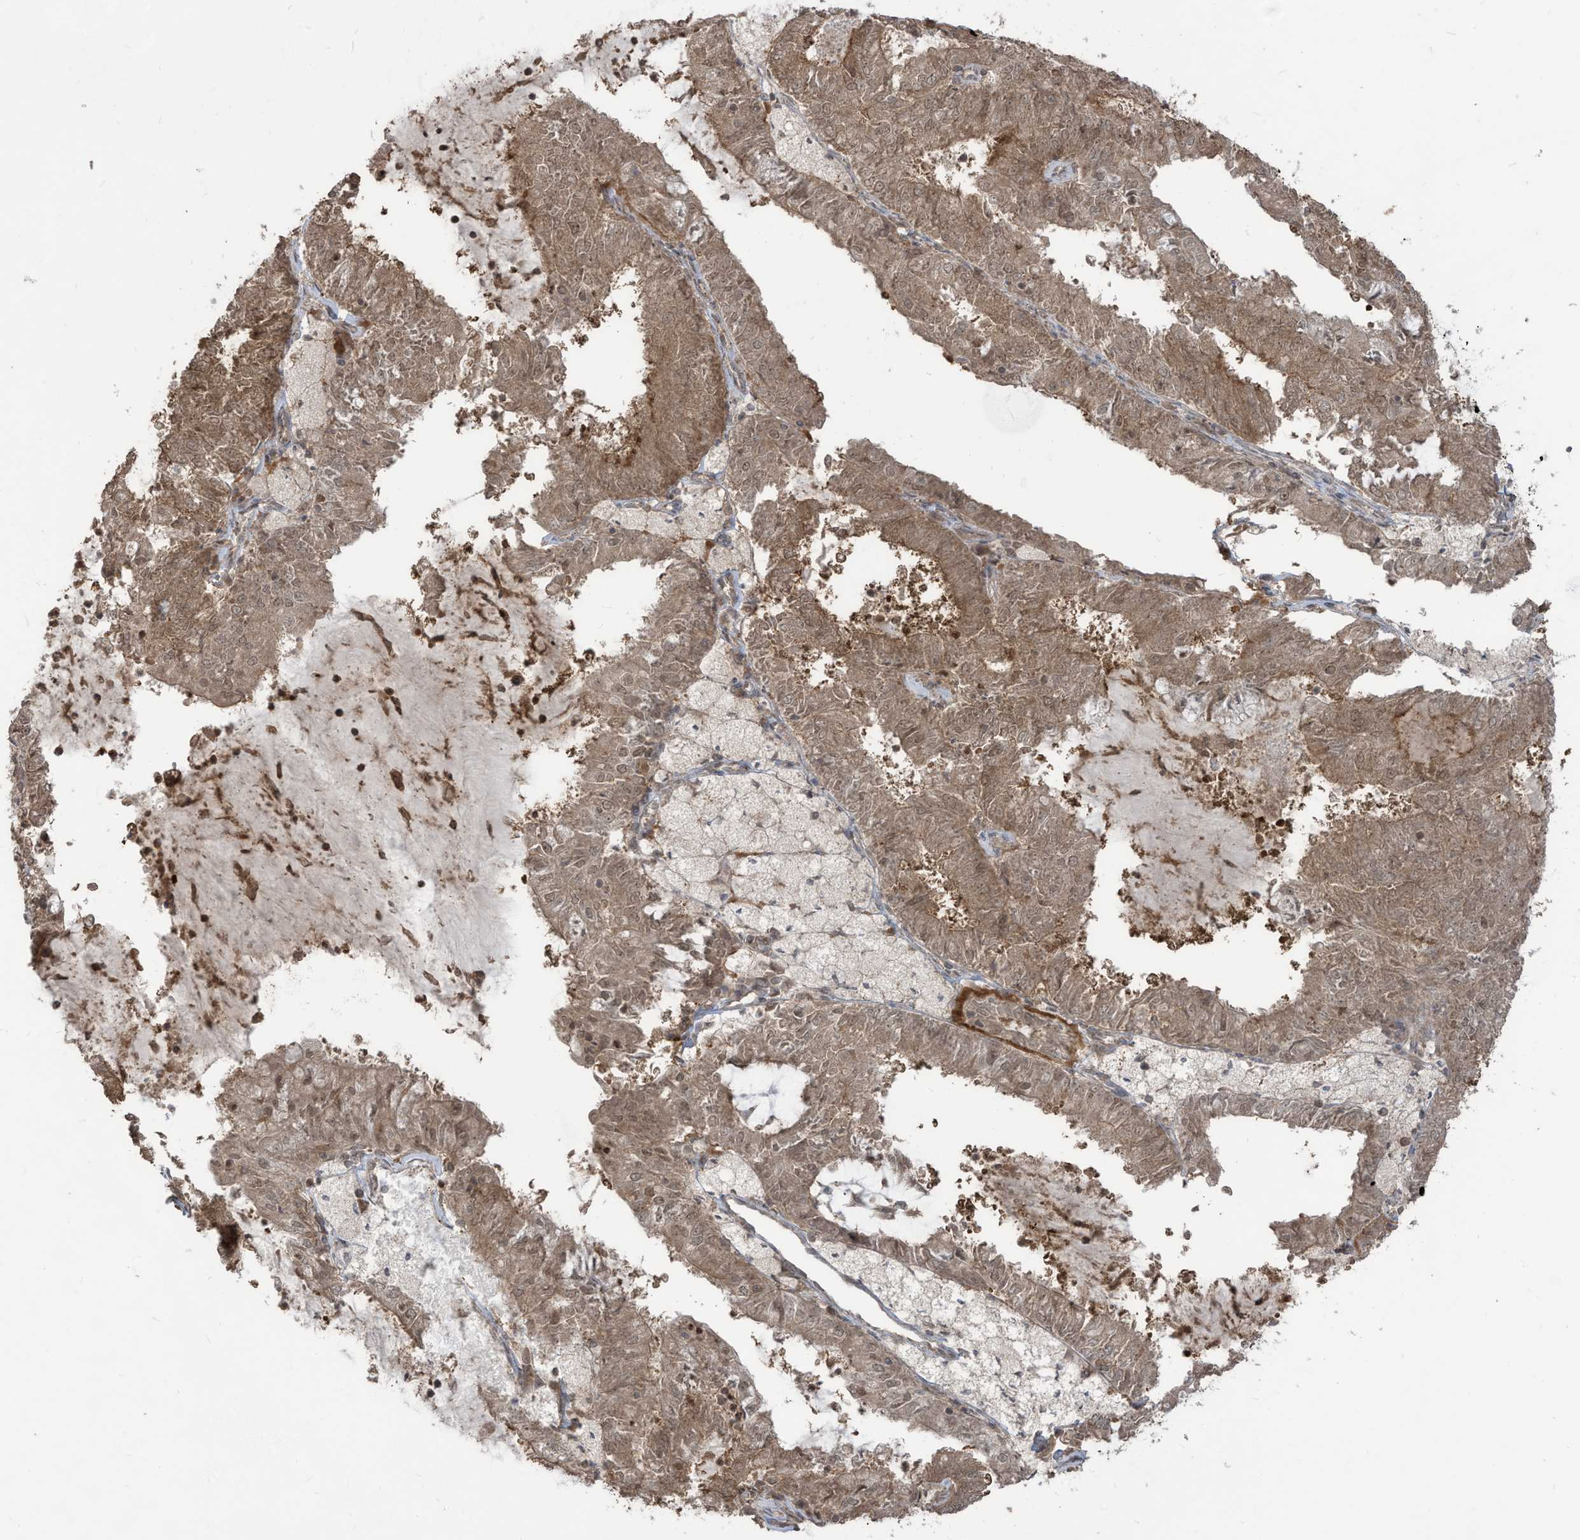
{"staining": {"intensity": "moderate", "quantity": ">75%", "location": "cytoplasmic/membranous"}, "tissue": "endometrial cancer", "cell_type": "Tumor cells", "image_type": "cancer", "snomed": [{"axis": "morphology", "description": "Adenocarcinoma, NOS"}, {"axis": "topography", "description": "Endometrium"}], "caption": "Protein expression analysis of adenocarcinoma (endometrial) reveals moderate cytoplasmic/membranous staining in about >75% of tumor cells.", "gene": "CARF", "patient": {"sex": "female", "age": 57}}